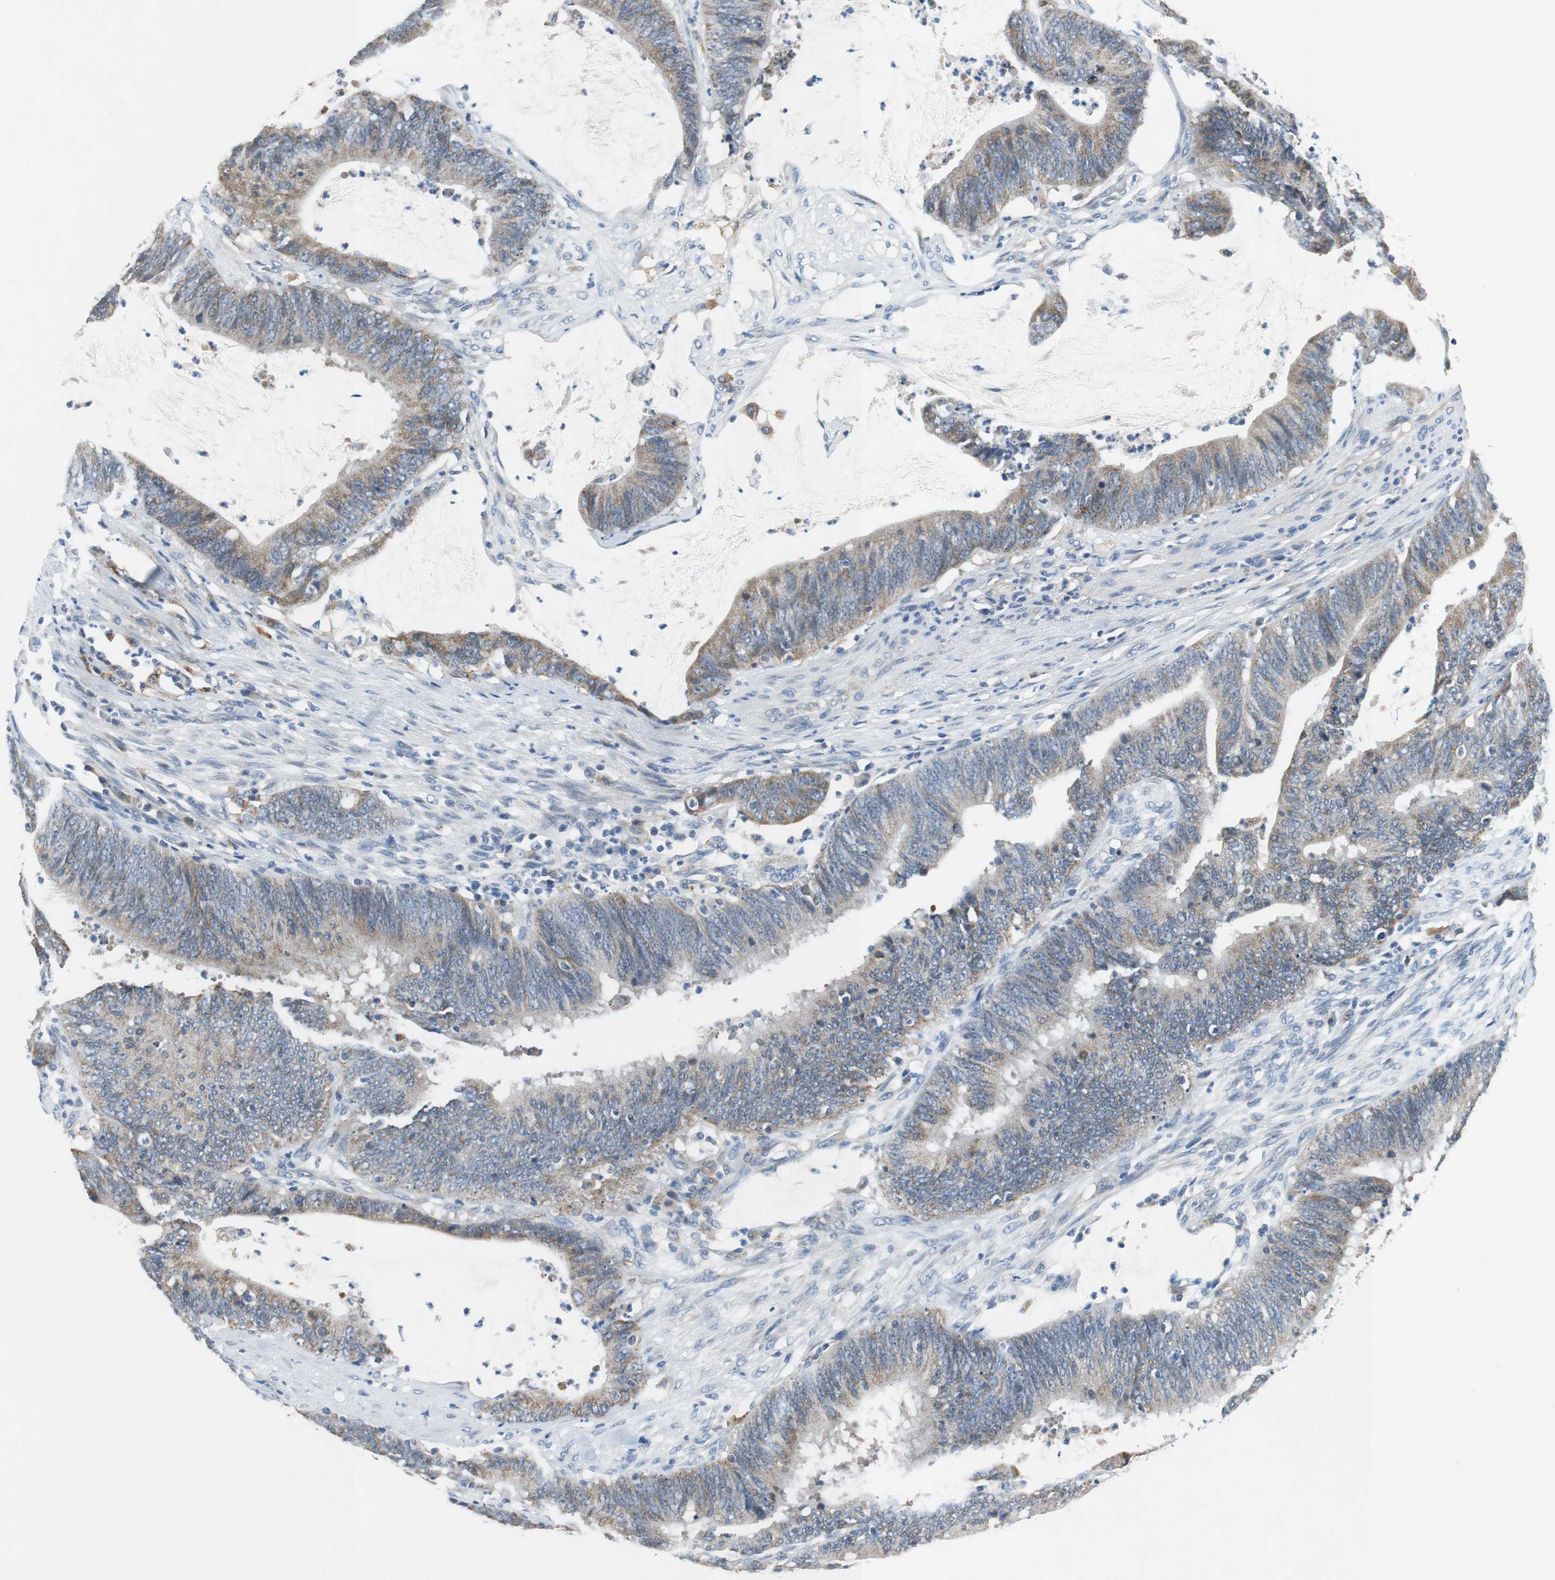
{"staining": {"intensity": "weak", "quantity": "25%-75%", "location": "cytoplasmic/membranous"}, "tissue": "colorectal cancer", "cell_type": "Tumor cells", "image_type": "cancer", "snomed": [{"axis": "morphology", "description": "Adenocarcinoma, NOS"}, {"axis": "topography", "description": "Rectum"}], "caption": "Tumor cells display low levels of weak cytoplasmic/membranous staining in approximately 25%-75% of cells in colorectal cancer.", "gene": "NLGN1", "patient": {"sex": "female", "age": 66}}